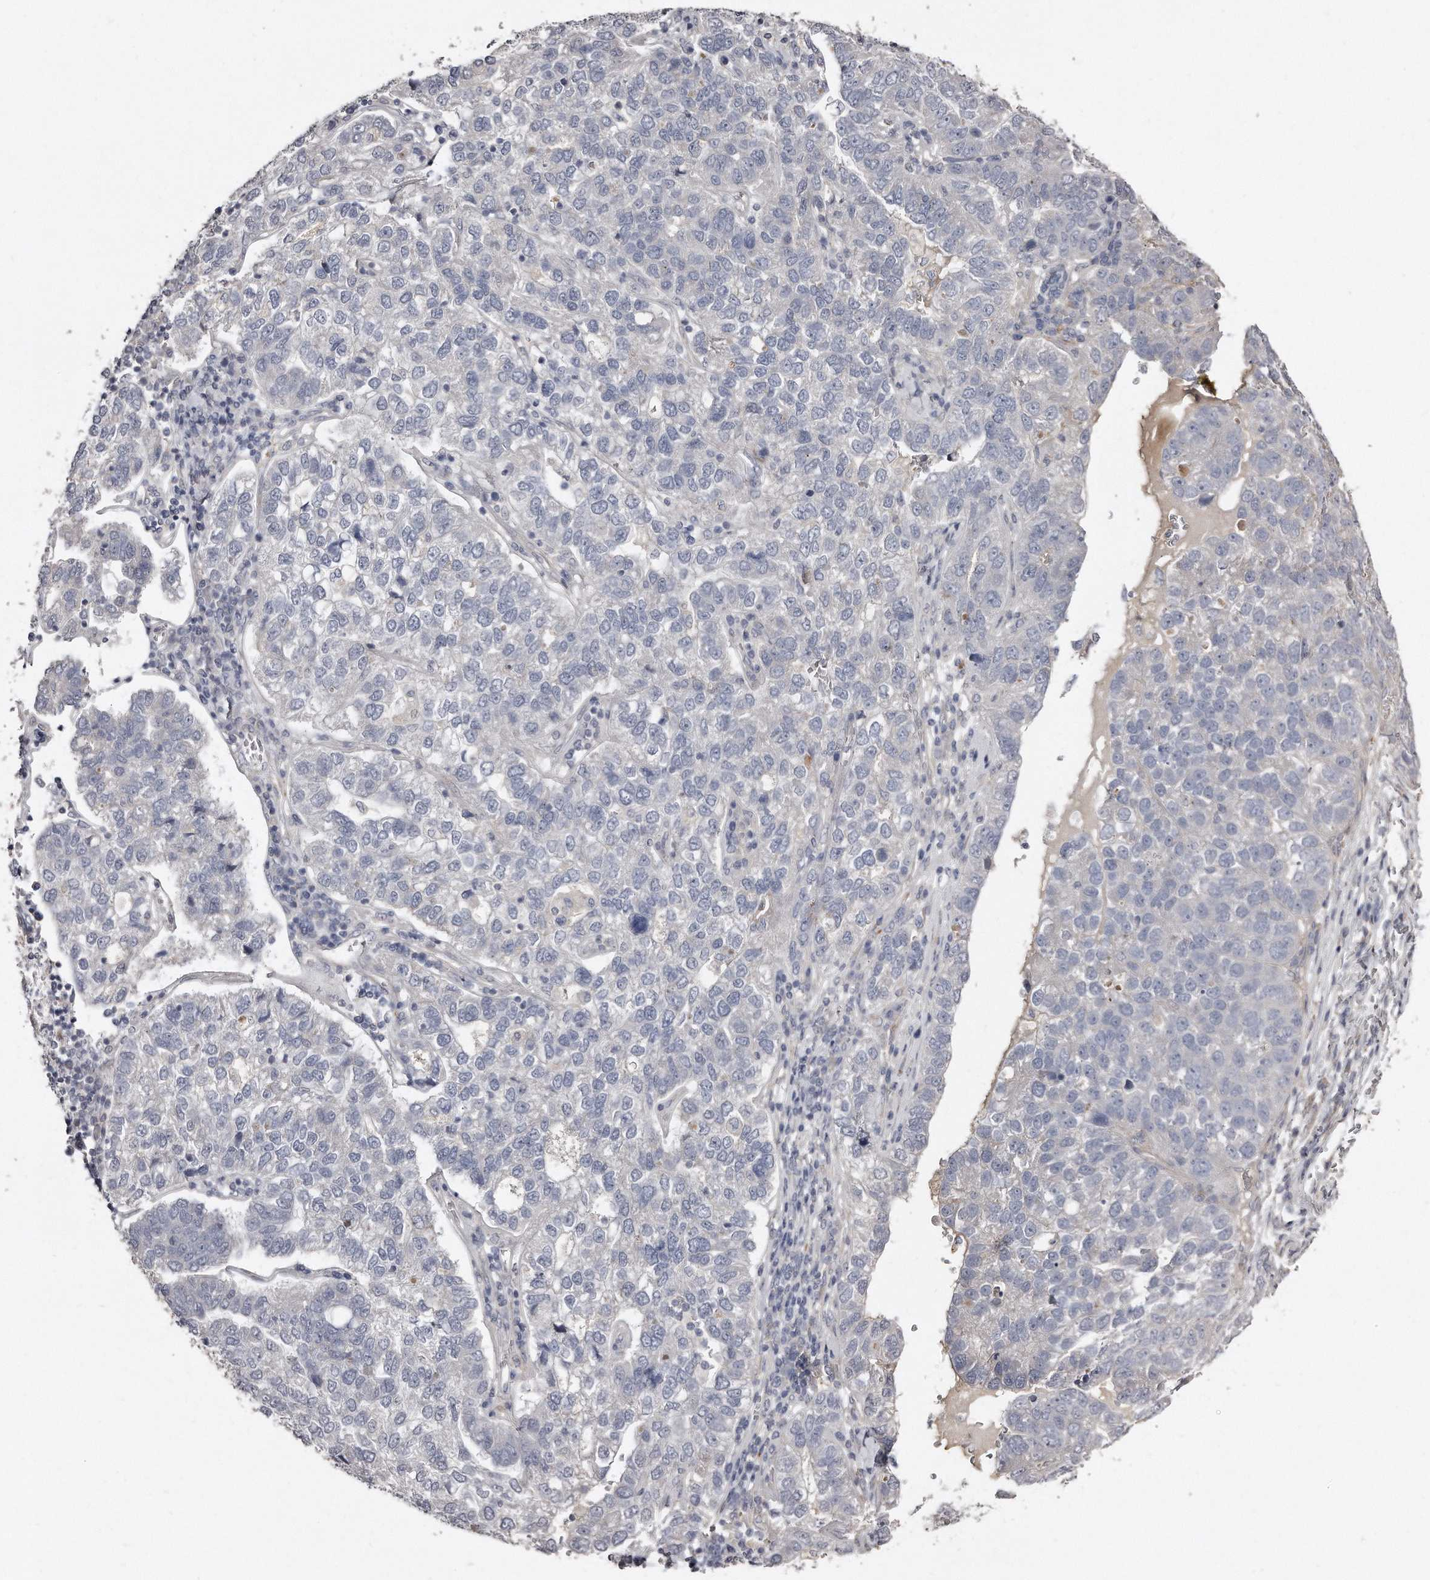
{"staining": {"intensity": "negative", "quantity": "none", "location": "none"}, "tissue": "pancreatic cancer", "cell_type": "Tumor cells", "image_type": "cancer", "snomed": [{"axis": "morphology", "description": "Adenocarcinoma, NOS"}, {"axis": "topography", "description": "Pancreas"}], "caption": "Immunohistochemistry histopathology image of human pancreatic cancer (adenocarcinoma) stained for a protein (brown), which reveals no expression in tumor cells.", "gene": "LMOD1", "patient": {"sex": "female", "age": 61}}